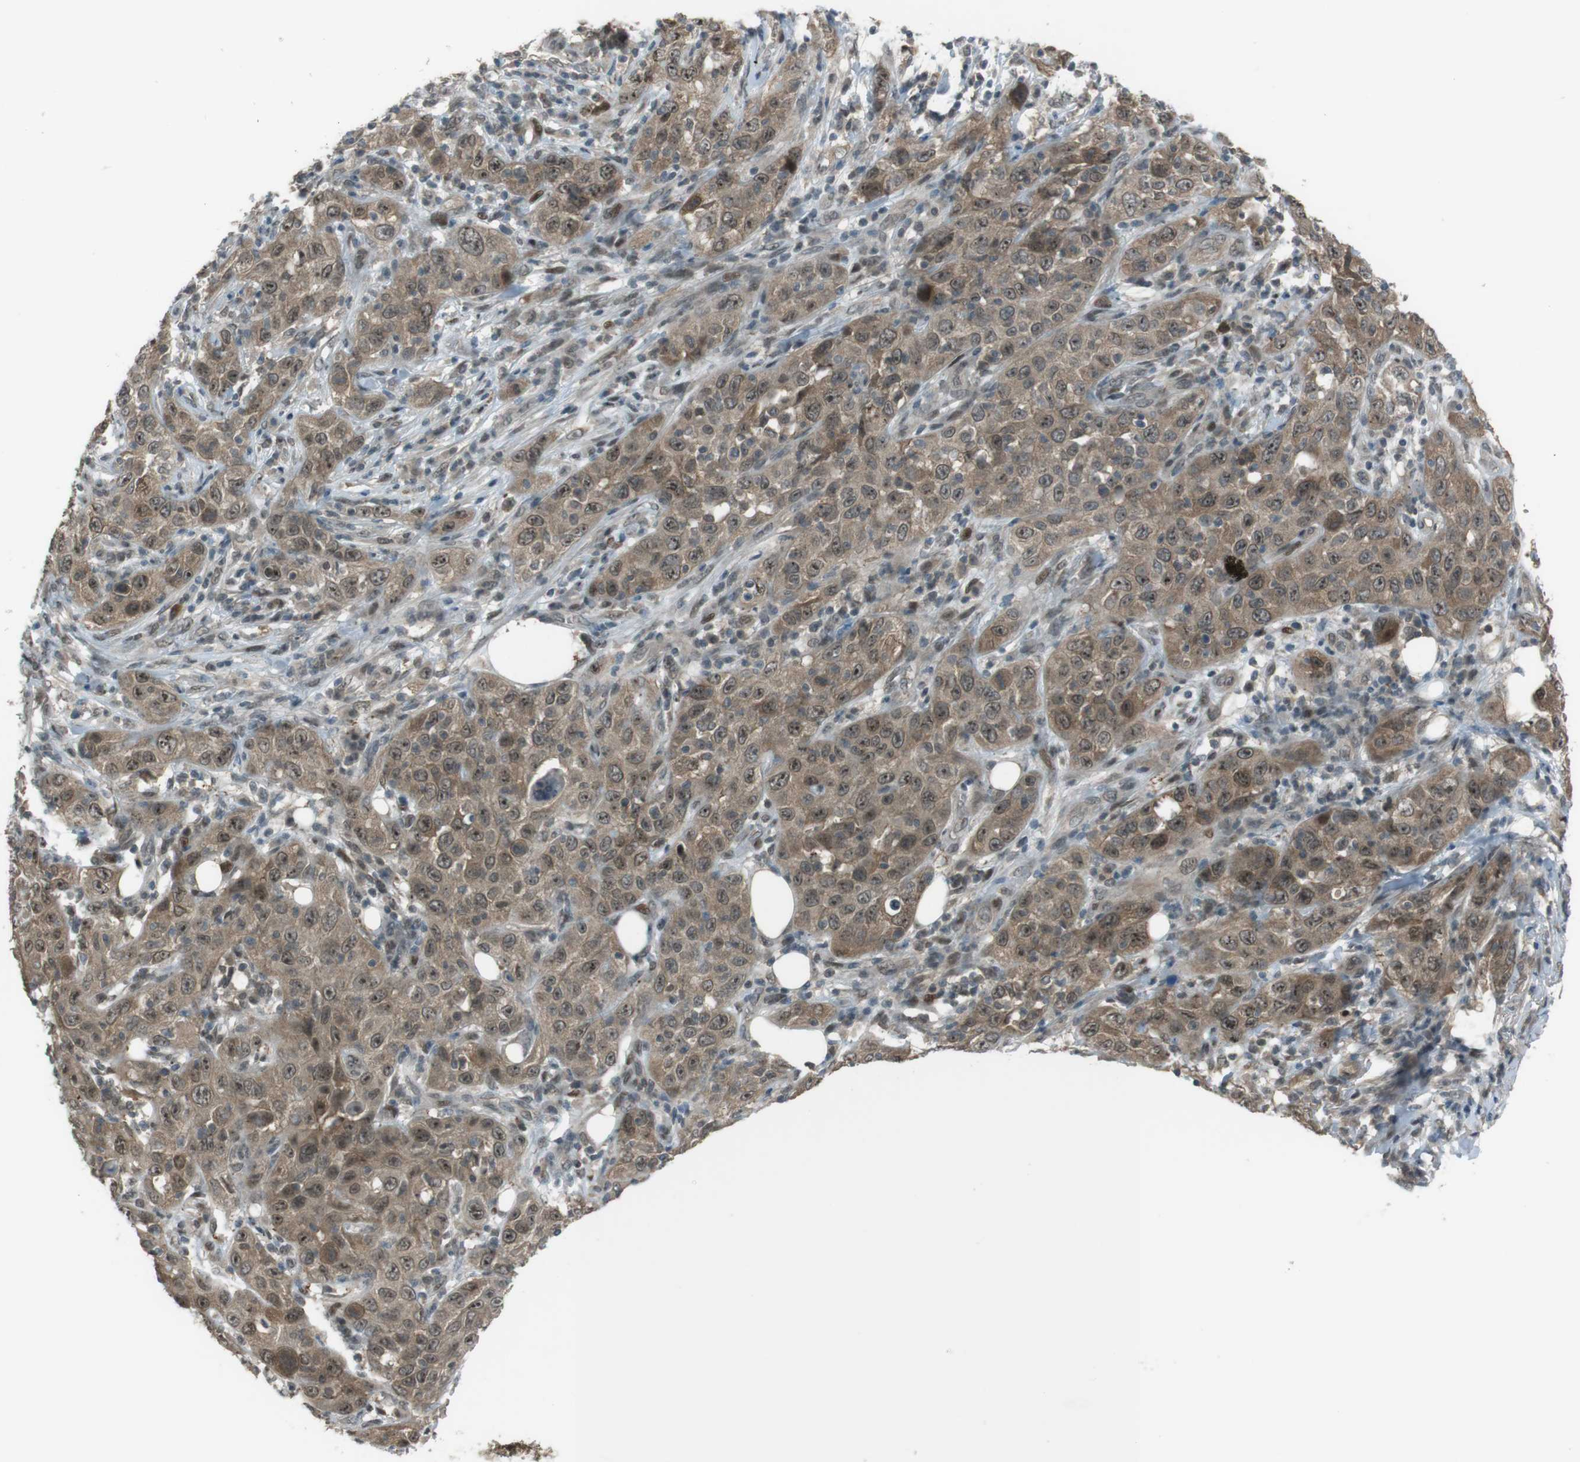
{"staining": {"intensity": "moderate", "quantity": ">75%", "location": "cytoplasmic/membranous,nuclear"}, "tissue": "skin cancer", "cell_type": "Tumor cells", "image_type": "cancer", "snomed": [{"axis": "morphology", "description": "Squamous cell carcinoma, NOS"}, {"axis": "topography", "description": "Skin"}], "caption": "Immunohistochemistry (IHC) (DAB (3,3'-diaminobenzidine)) staining of skin cancer demonstrates moderate cytoplasmic/membranous and nuclear protein positivity in about >75% of tumor cells. (DAB (3,3'-diaminobenzidine) IHC with brightfield microscopy, high magnification).", "gene": "SLITRK5", "patient": {"sex": "female", "age": 88}}